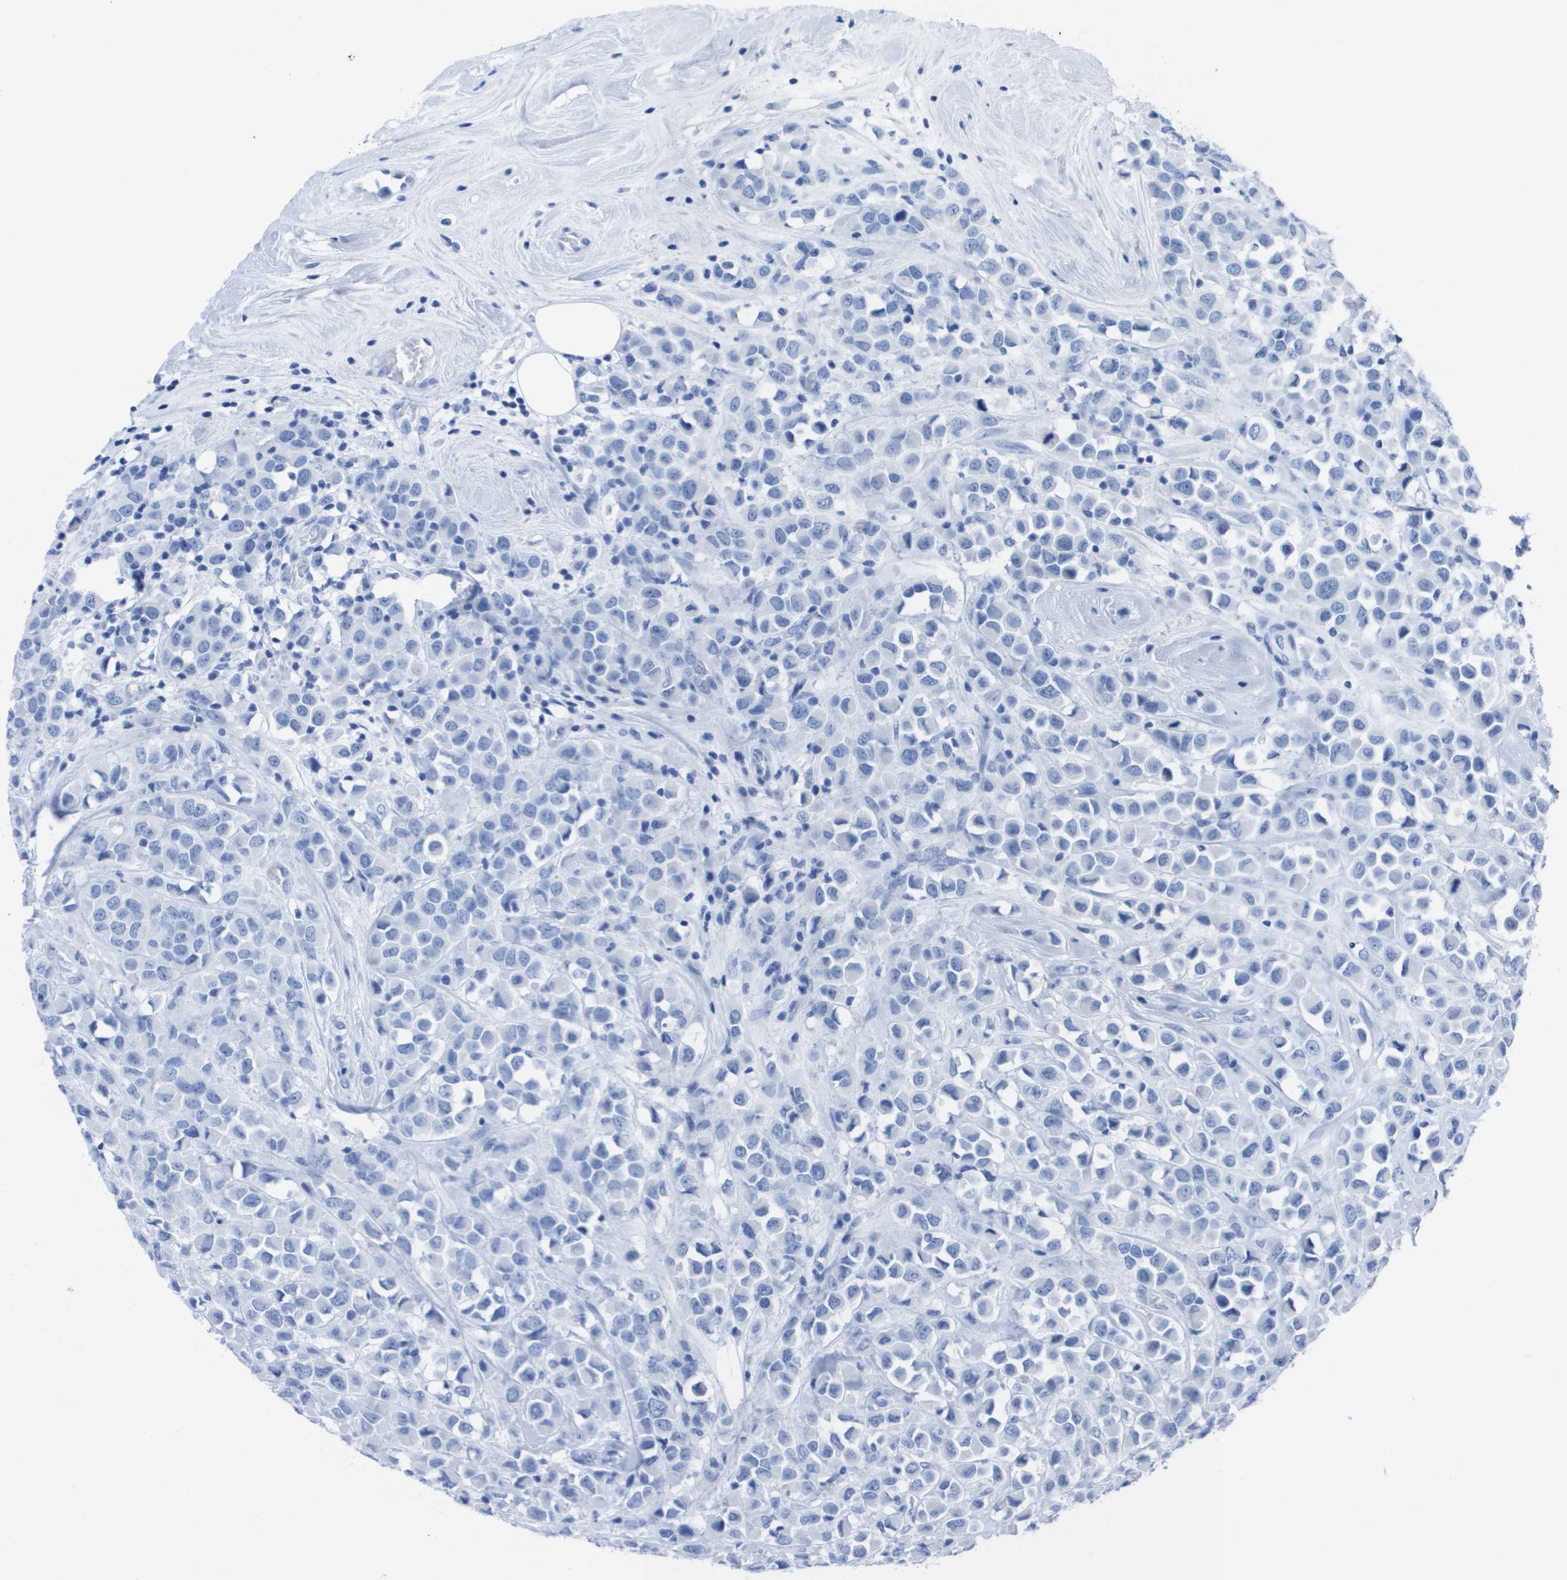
{"staining": {"intensity": "negative", "quantity": "none", "location": "none"}, "tissue": "breast cancer", "cell_type": "Tumor cells", "image_type": "cancer", "snomed": [{"axis": "morphology", "description": "Duct carcinoma"}, {"axis": "topography", "description": "Breast"}], "caption": "The photomicrograph displays no staining of tumor cells in intraductal carcinoma (breast).", "gene": "KCNA3", "patient": {"sex": "female", "age": 61}}